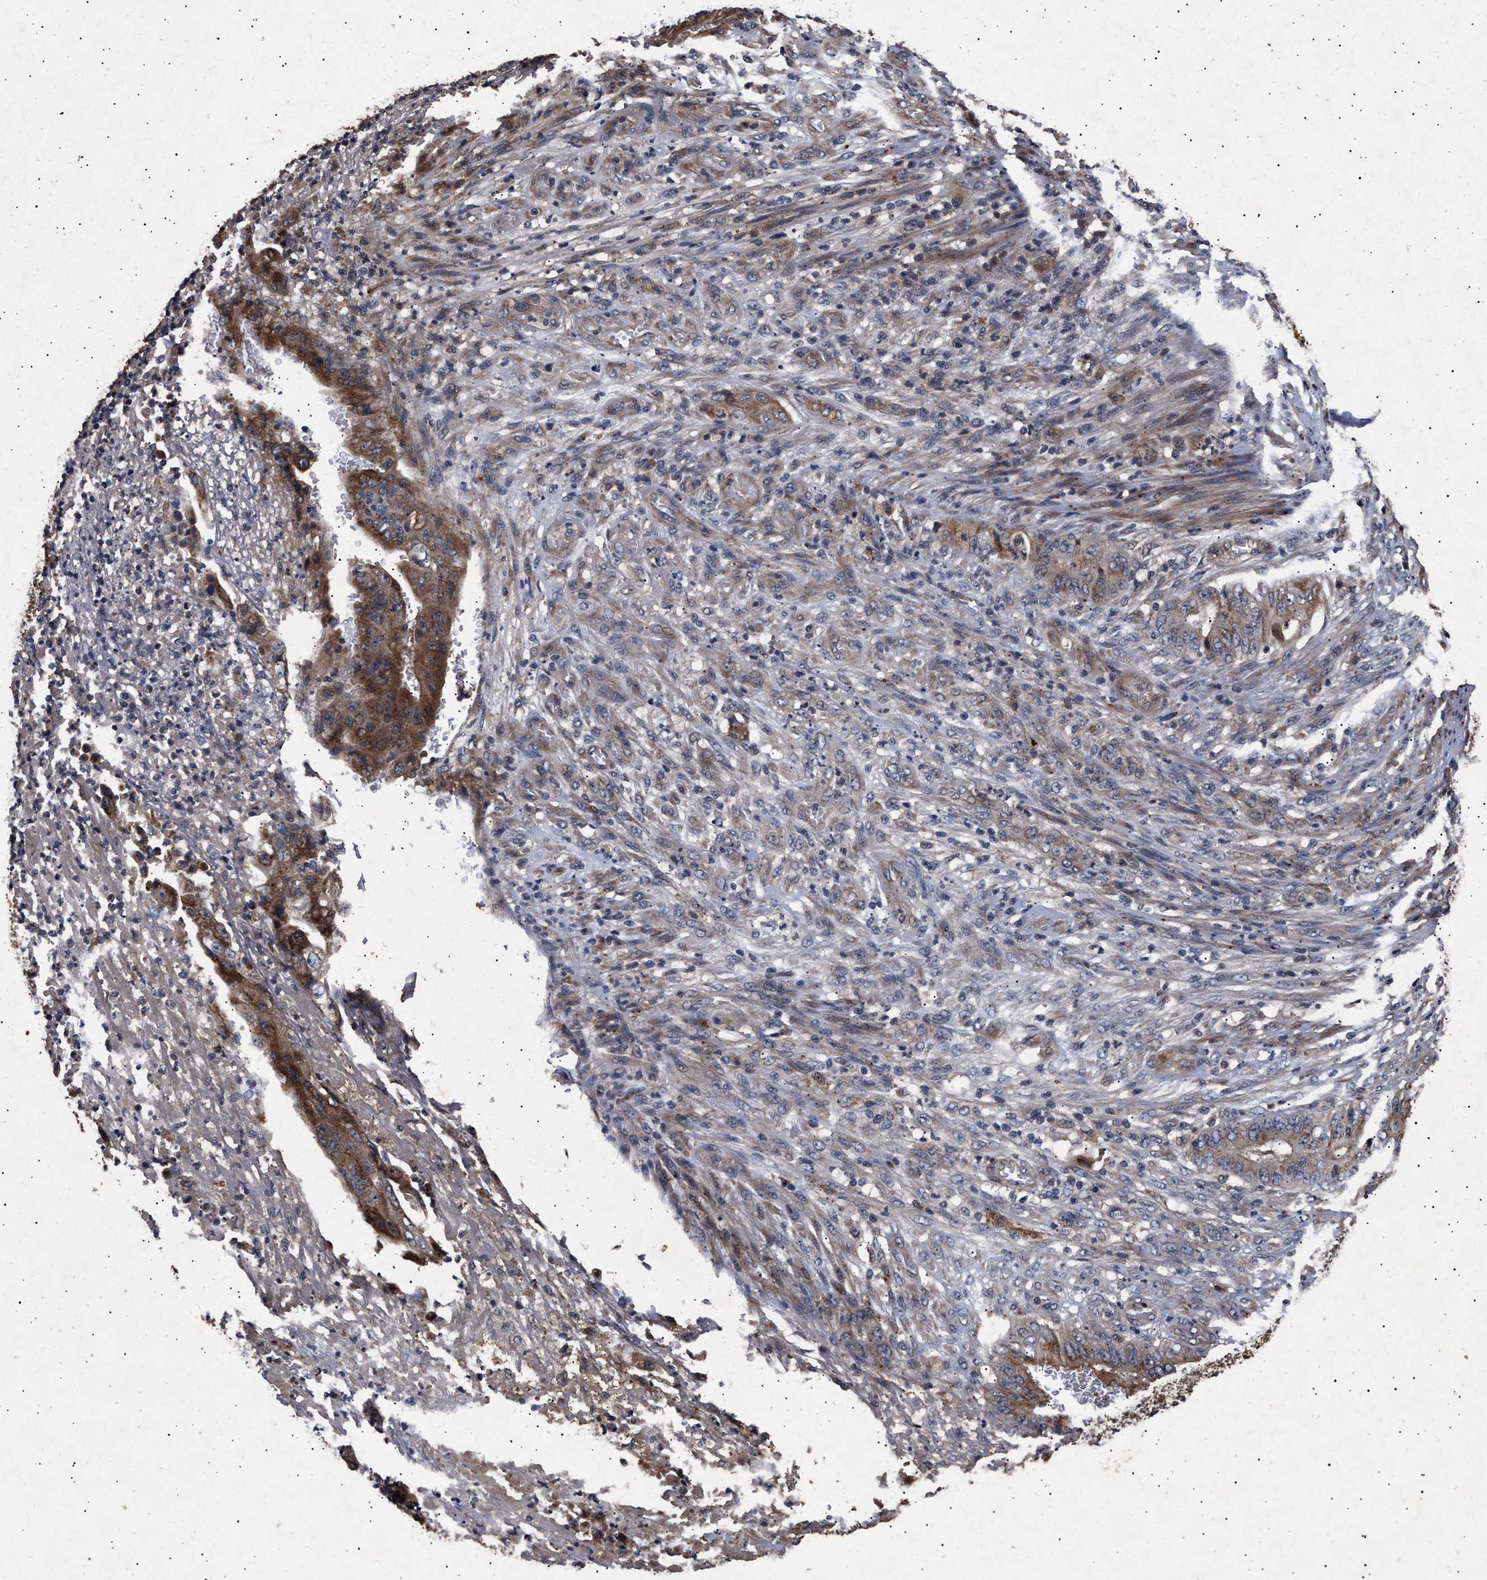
{"staining": {"intensity": "moderate", "quantity": ">75%", "location": "cytoplasmic/membranous"}, "tissue": "stomach cancer", "cell_type": "Tumor cells", "image_type": "cancer", "snomed": [{"axis": "morphology", "description": "Adenocarcinoma, NOS"}, {"axis": "topography", "description": "Stomach"}], "caption": "Protein staining demonstrates moderate cytoplasmic/membranous expression in approximately >75% of tumor cells in stomach adenocarcinoma. Using DAB (brown) and hematoxylin (blue) stains, captured at high magnification using brightfield microscopy.", "gene": "ITGB5", "patient": {"sex": "female", "age": 73}}